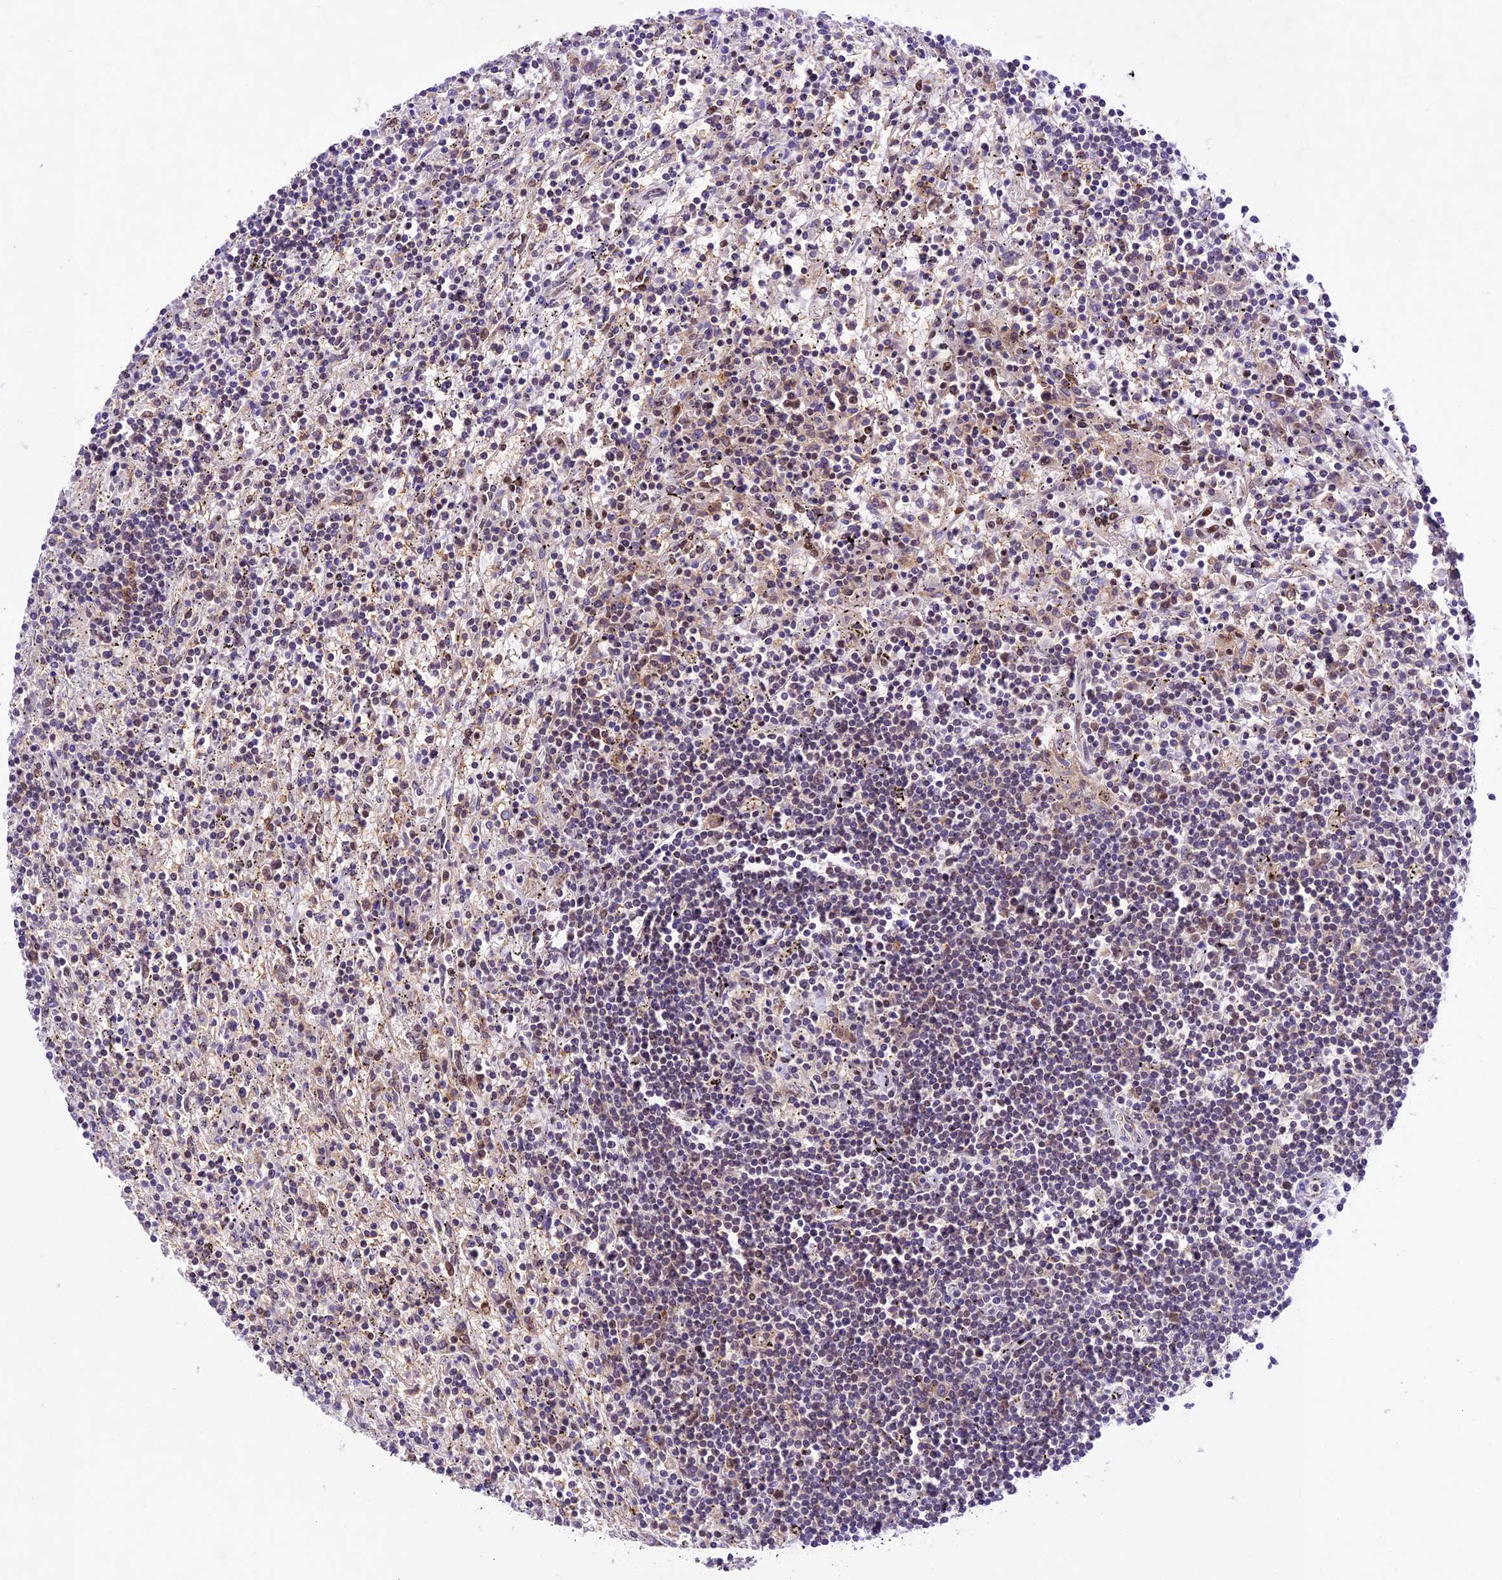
{"staining": {"intensity": "negative", "quantity": "none", "location": "none"}, "tissue": "lymphoma", "cell_type": "Tumor cells", "image_type": "cancer", "snomed": [{"axis": "morphology", "description": "Malignant lymphoma, non-Hodgkin's type, Low grade"}, {"axis": "topography", "description": "Spleen"}], "caption": "Tumor cells are negative for protein expression in human low-grade malignant lymphoma, non-Hodgkin's type.", "gene": "SHKBP1", "patient": {"sex": "male", "age": 76}}